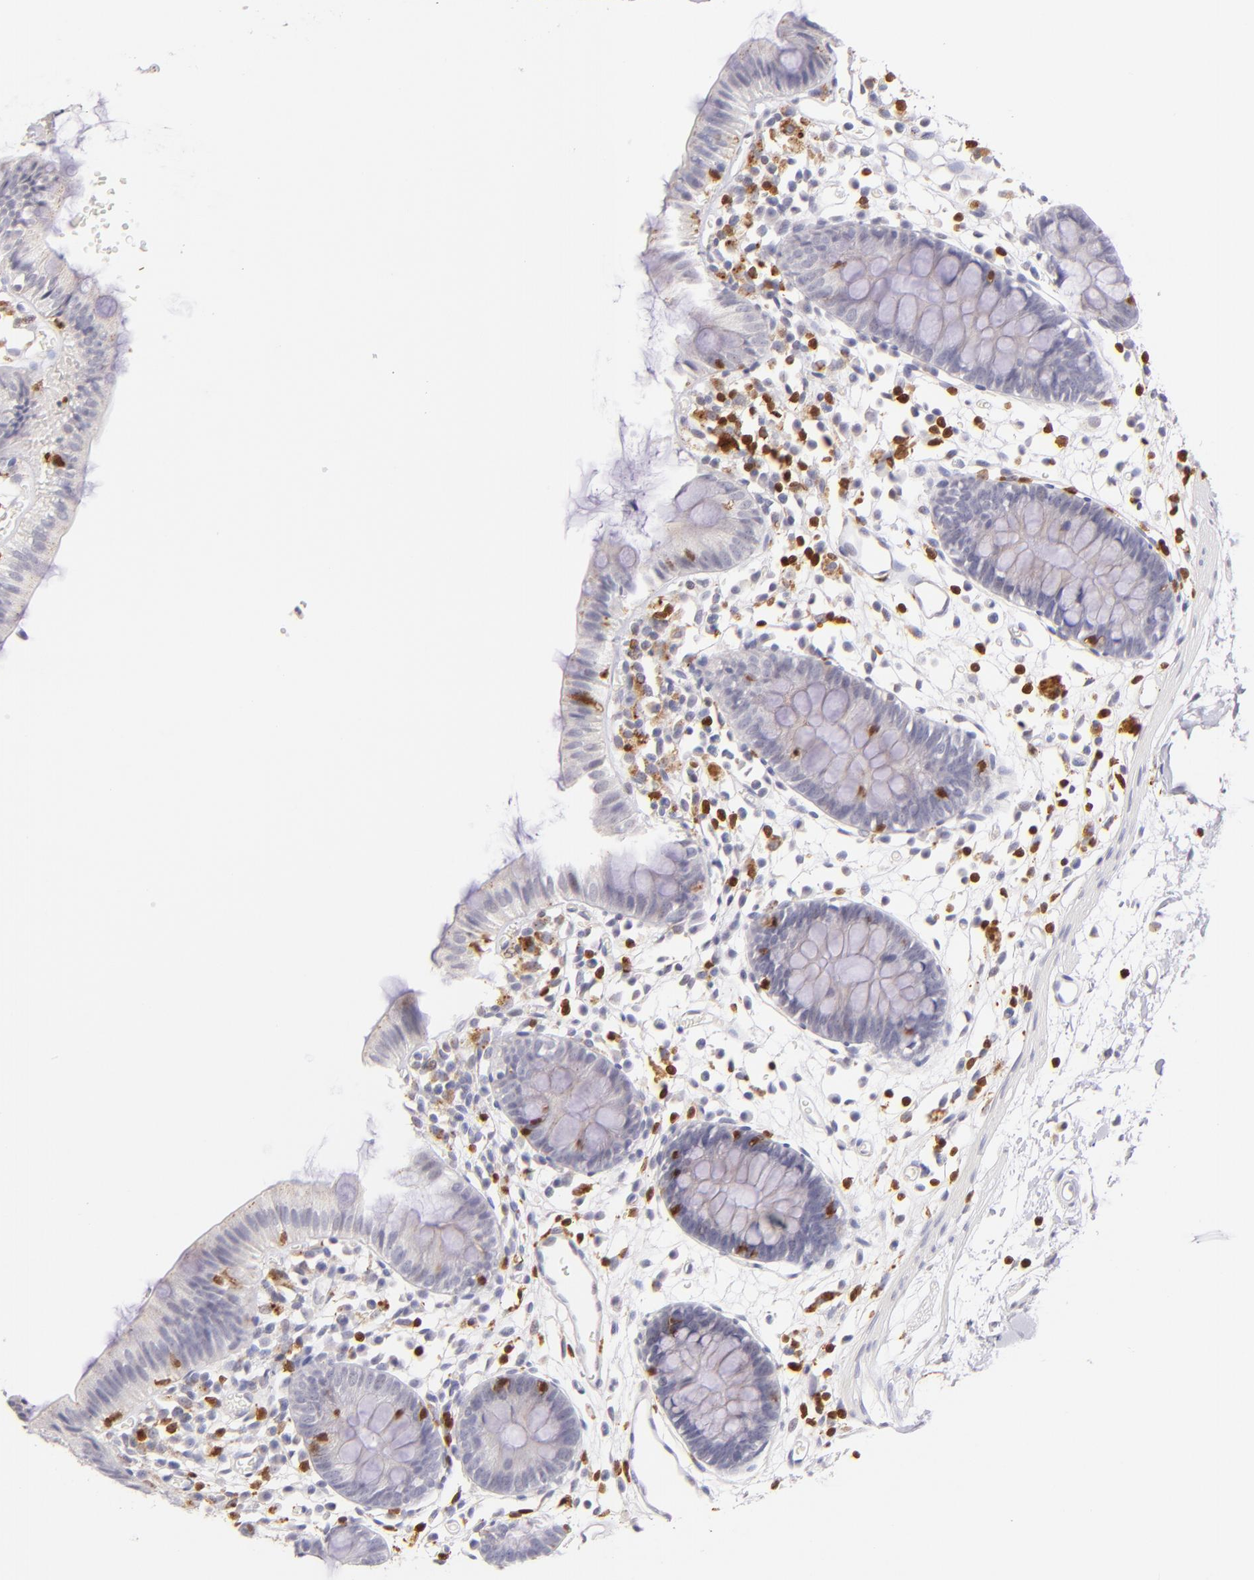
{"staining": {"intensity": "negative", "quantity": "none", "location": "none"}, "tissue": "colon", "cell_type": "Endothelial cells", "image_type": "normal", "snomed": [{"axis": "morphology", "description": "Normal tissue, NOS"}, {"axis": "topography", "description": "Colon"}], "caption": "A high-resolution image shows IHC staining of normal colon, which displays no significant staining in endothelial cells. (Immunohistochemistry, brightfield microscopy, high magnification).", "gene": "ZAP70", "patient": {"sex": "male", "age": 14}}